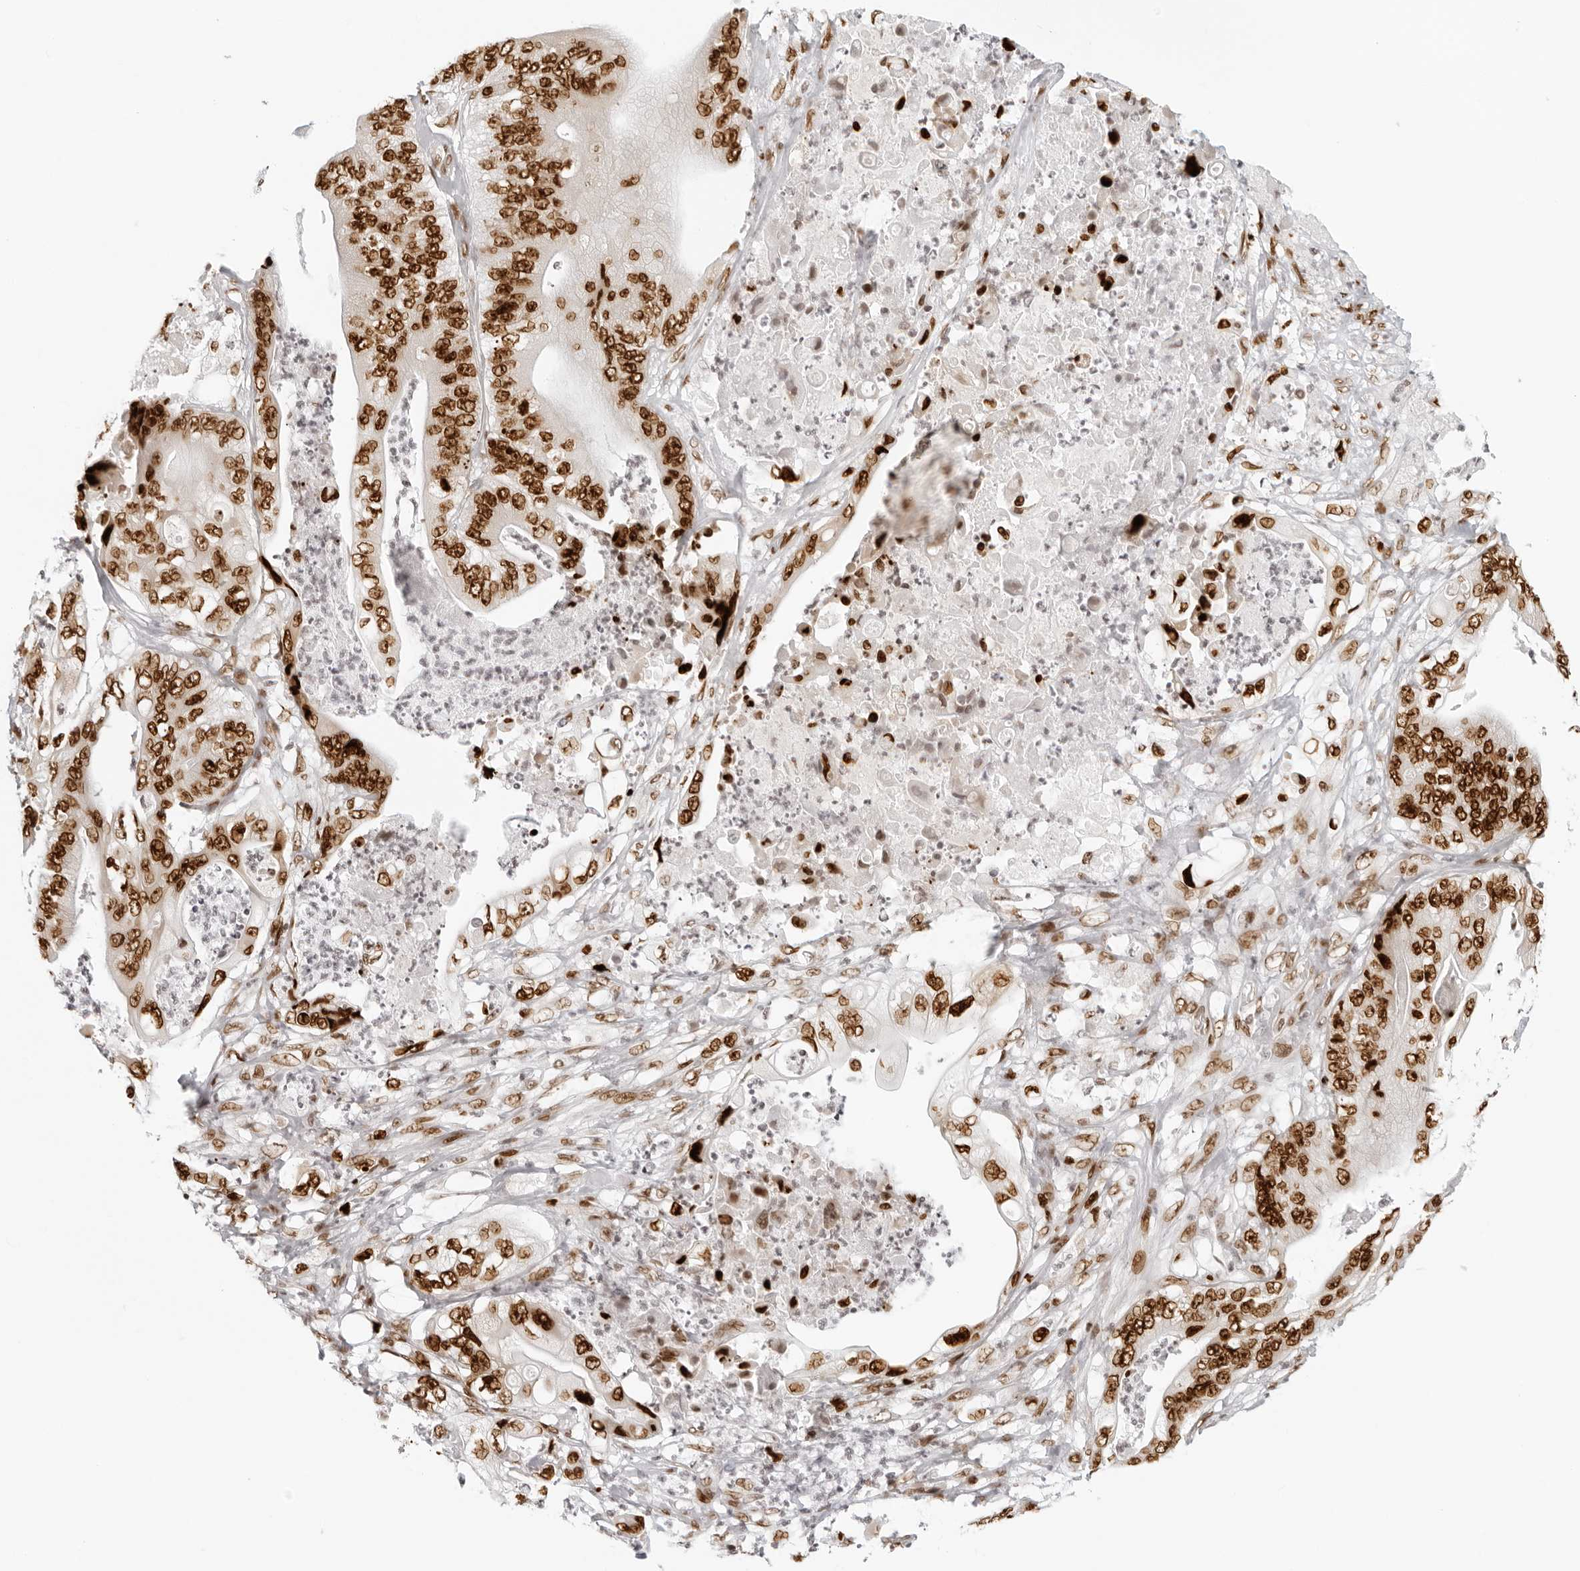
{"staining": {"intensity": "strong", "quantity": ">75%", "location": "nuclear"}, "tissue": "stomach cancer", "cell_type": "Tumor cells", "image_type": "cancer", "snomed": [{"axis": "morphology", "description": "Adenocarcinoma, NOS"}, {"axis": "topography", "description": "Stomach"}], "caption": "Tumor cells exhibit high levels of strong nuclear positivity in about >75% of cells in human adenocarcinoma (stomach).", "gene": "RCC1", "patient": {"sex": "female", "age": 73}}